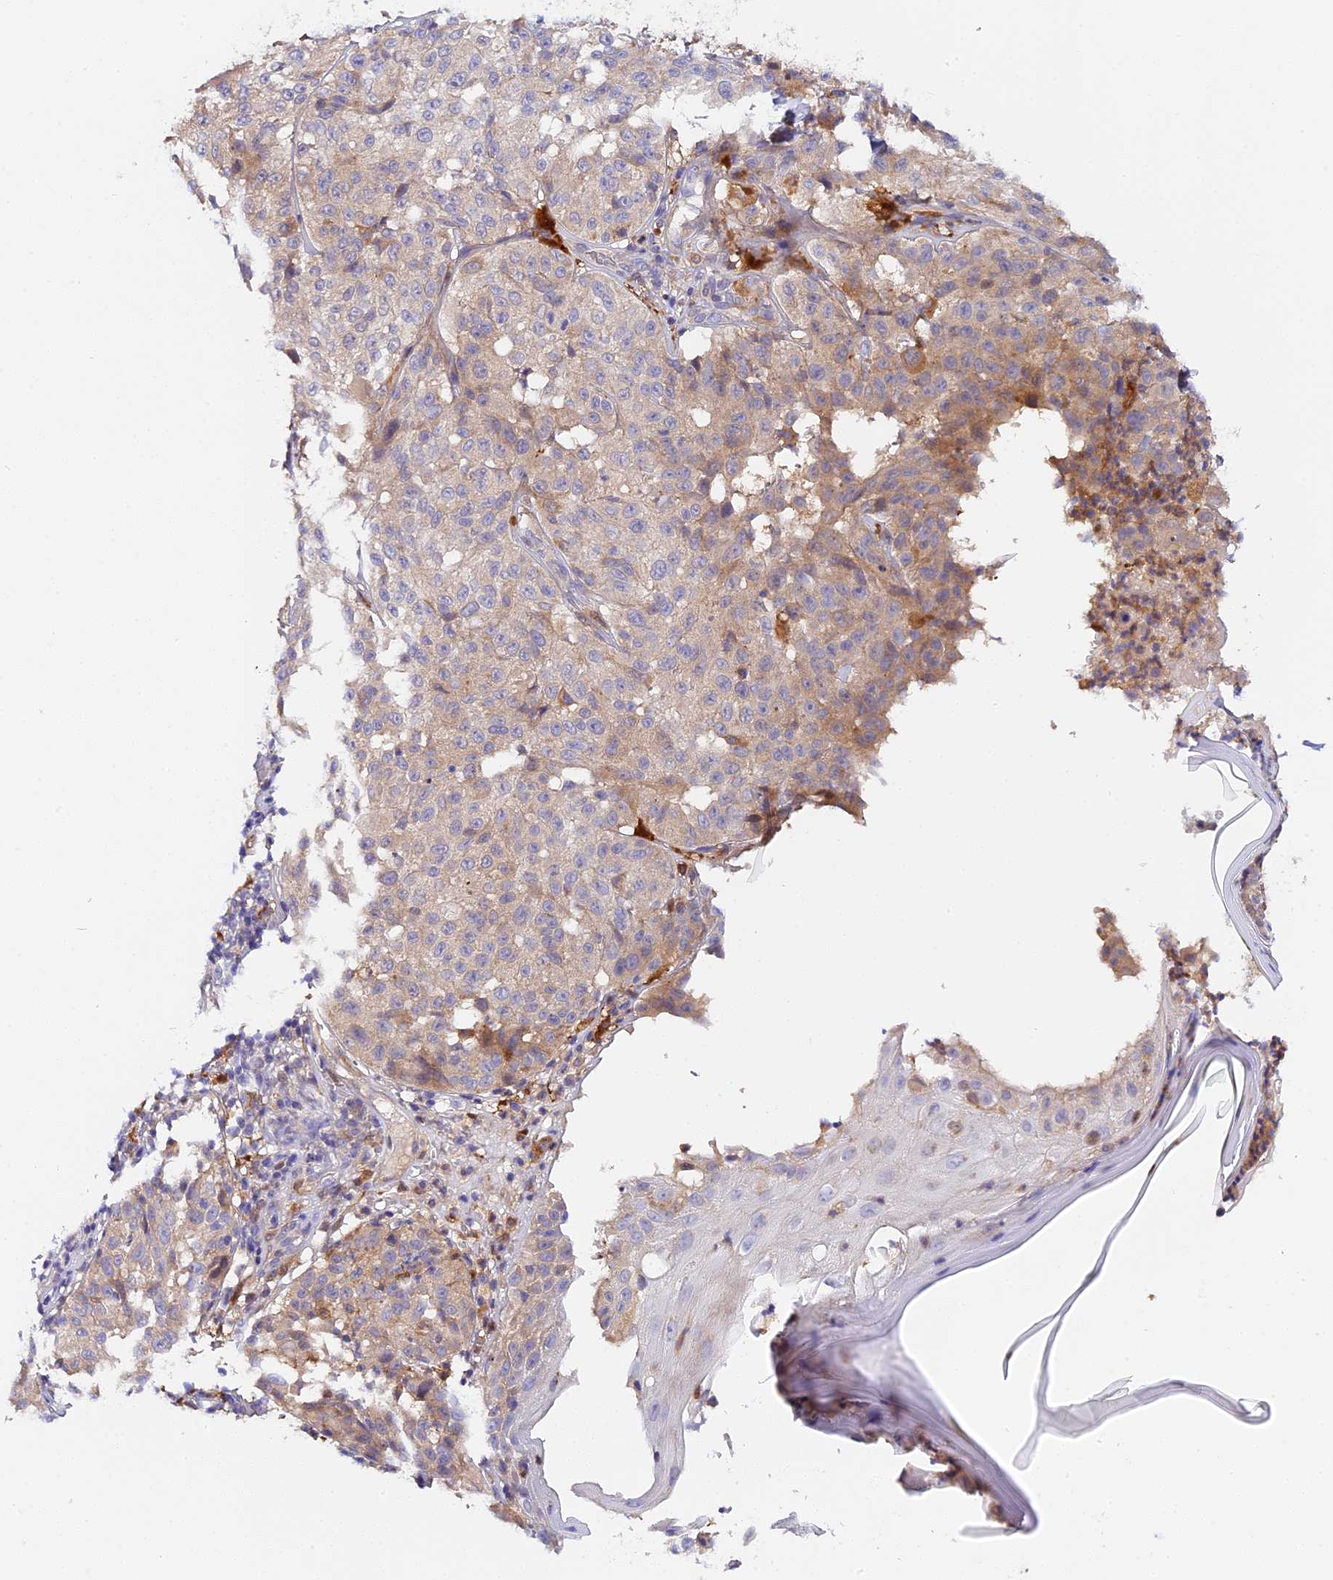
{"staining": {"intensity": "weak", "quantity": "<25%", "location": "cytoplasmic/membranous"}, "tissue": "melanoma", "cell_type": "Tumor cells", "image_type": "cancer", "snomed": [{"axis": "morphology", "description": "Malignant melanoma, NOS"}, {"axis": "topography", "description": "Skin"}], "caption": "Tumor cells show no significant protein expression in melanoma. (Stains: DAB IHC with hematoxylin counter stain, Microscopy: brightfield microscopy at high magnification).", "gene": "KATNB1", "patient": {"sex": "female", "age": 46}}